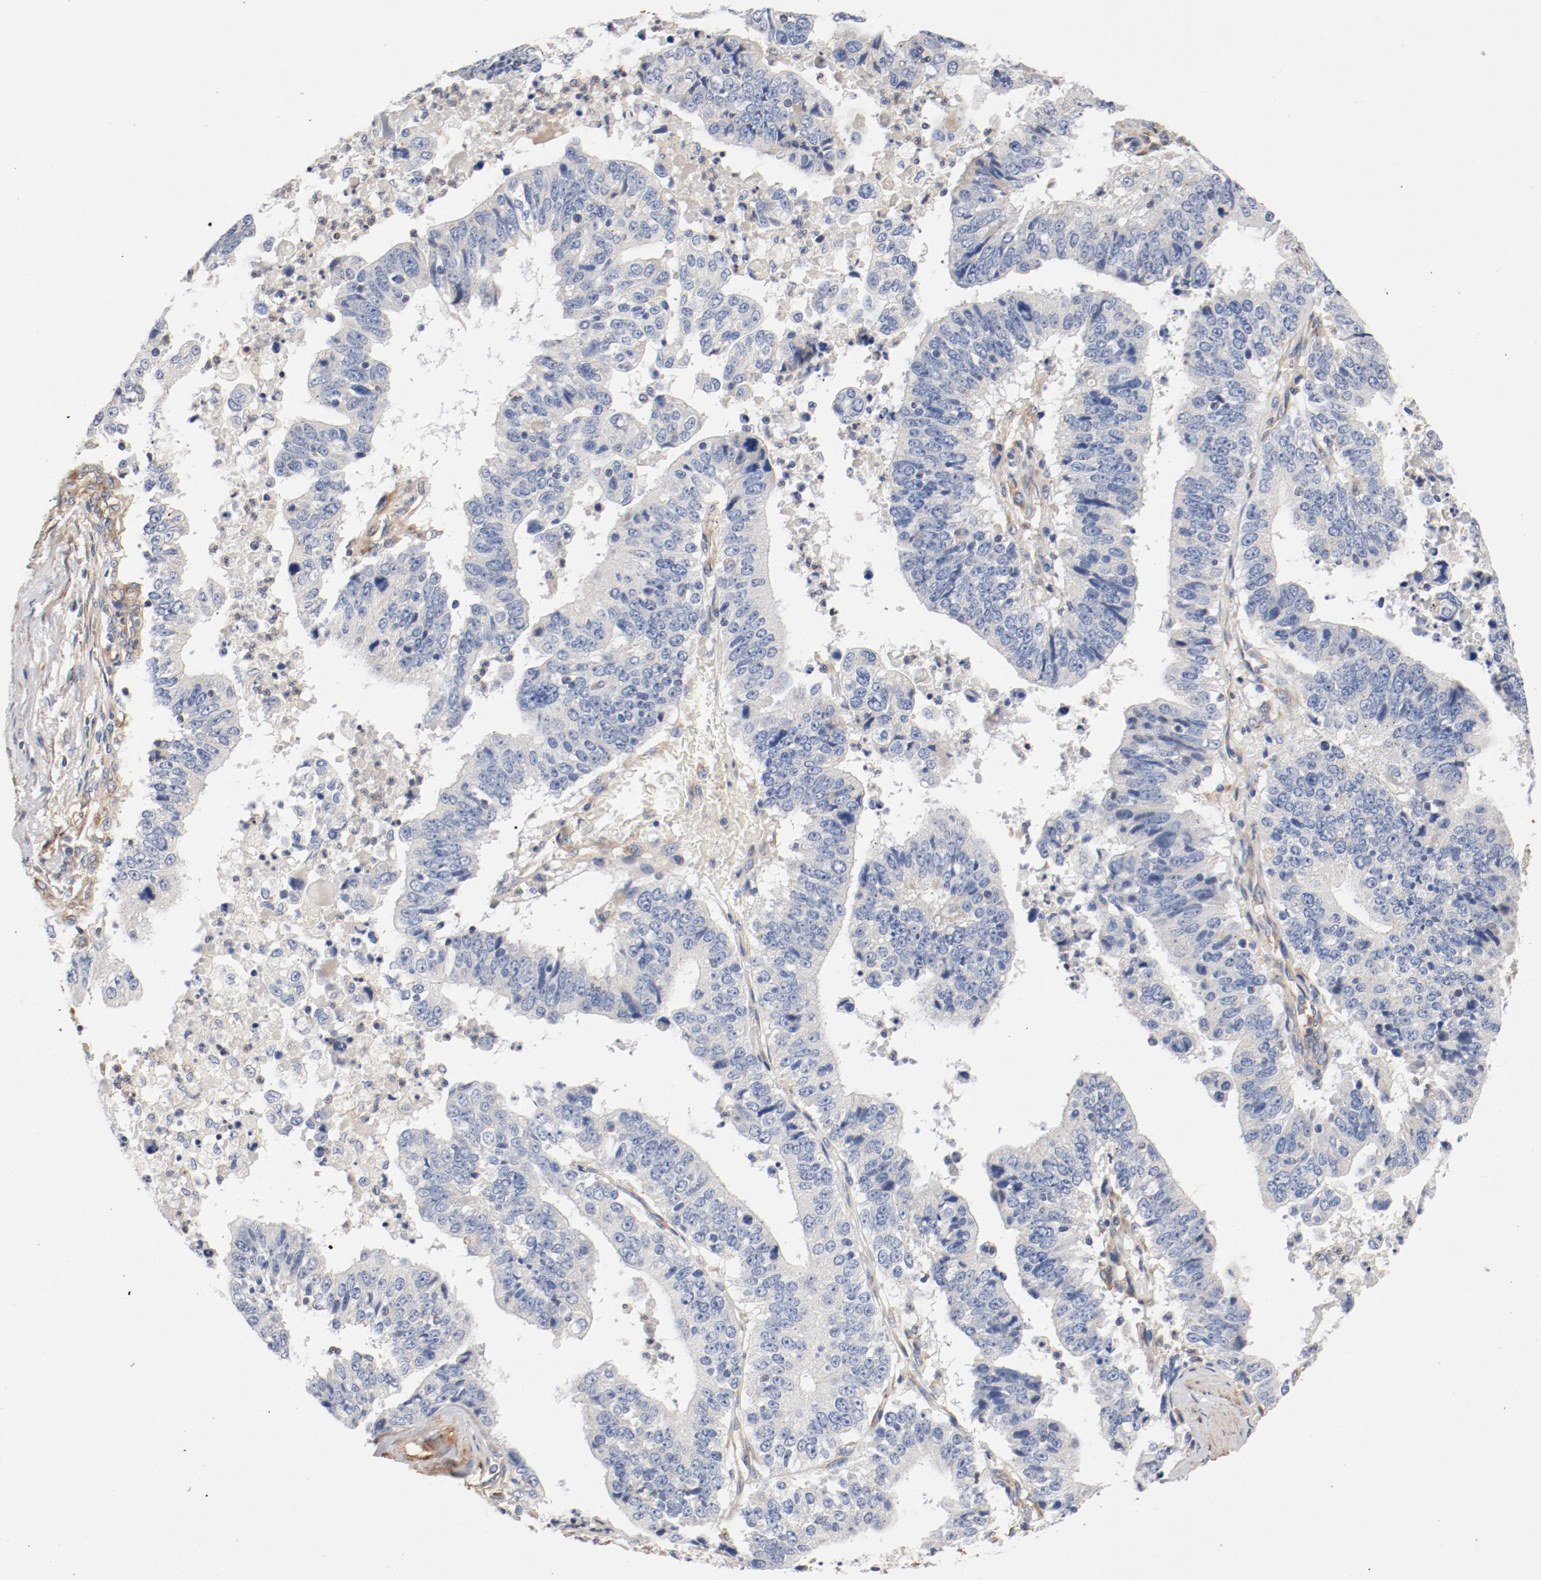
{"staining": {"intensity": "negative", "quantity": "none", "location": "none"}, "tissue": "stomach cancer", "cell_type": "Tumor cells", "image_type": "cancer", "snomed": [{"axis": "morphology", "description": "Adenocarcinoma, NOS"}, {"axis": "topography", "description": "Stomach, upper"}], "caption": "The histopathology image exhibits no staining of tumor cells in stomach adenocarcinoma.", "gene": "ILK", "patient": {"sex": "female", "age": 50}}